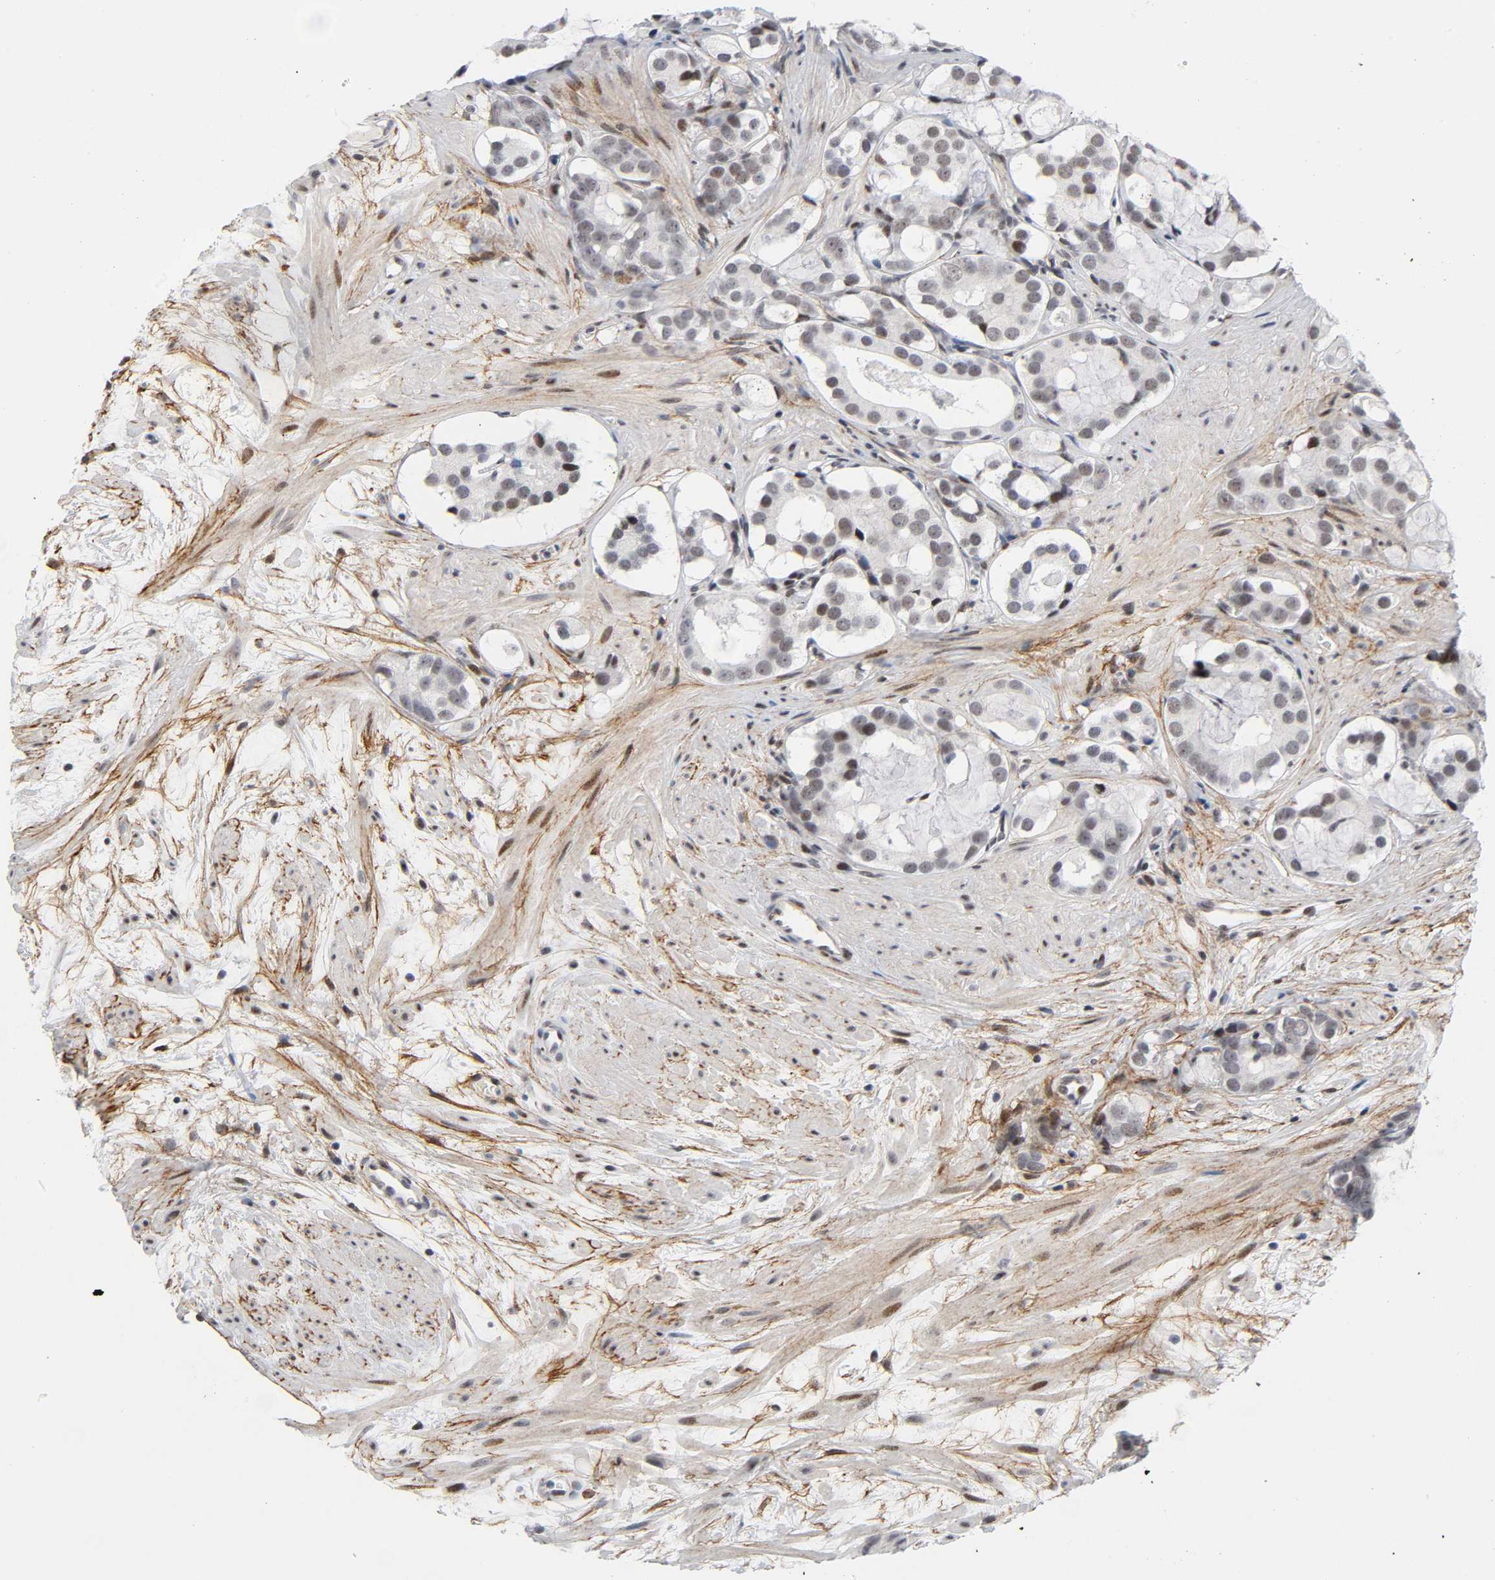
{"staining": {"intensity": "weak", "quantity": "25%-75%", "location": "cytoplasmic/membranous,nuclear"}, "tissue": "prostate cancer", "cell_type": "Tumor cells", "image_type": "cancer", "snomed": [{"axis": "morphology", "description": "Adenocarcinoma, Low grade"}, {"axis": "topography", "description": "Prostate"}], "caption": "Immunohistochemistry (IHC) staining of prostate low-grade adenocarcinoma, which shows low levels of weak cytoplasmic/membranous and nuclear expression in about 25%-75% of tumor cells indicating weak cytoplasmic/membranous and nuclear protein positivity. The staining was performed using DAB (brown) for protein detection and nuclei were counterstained in hematoxylin (blue).", "gene": "DIDO1", "patient": {"sex": "male", "age": 57}}